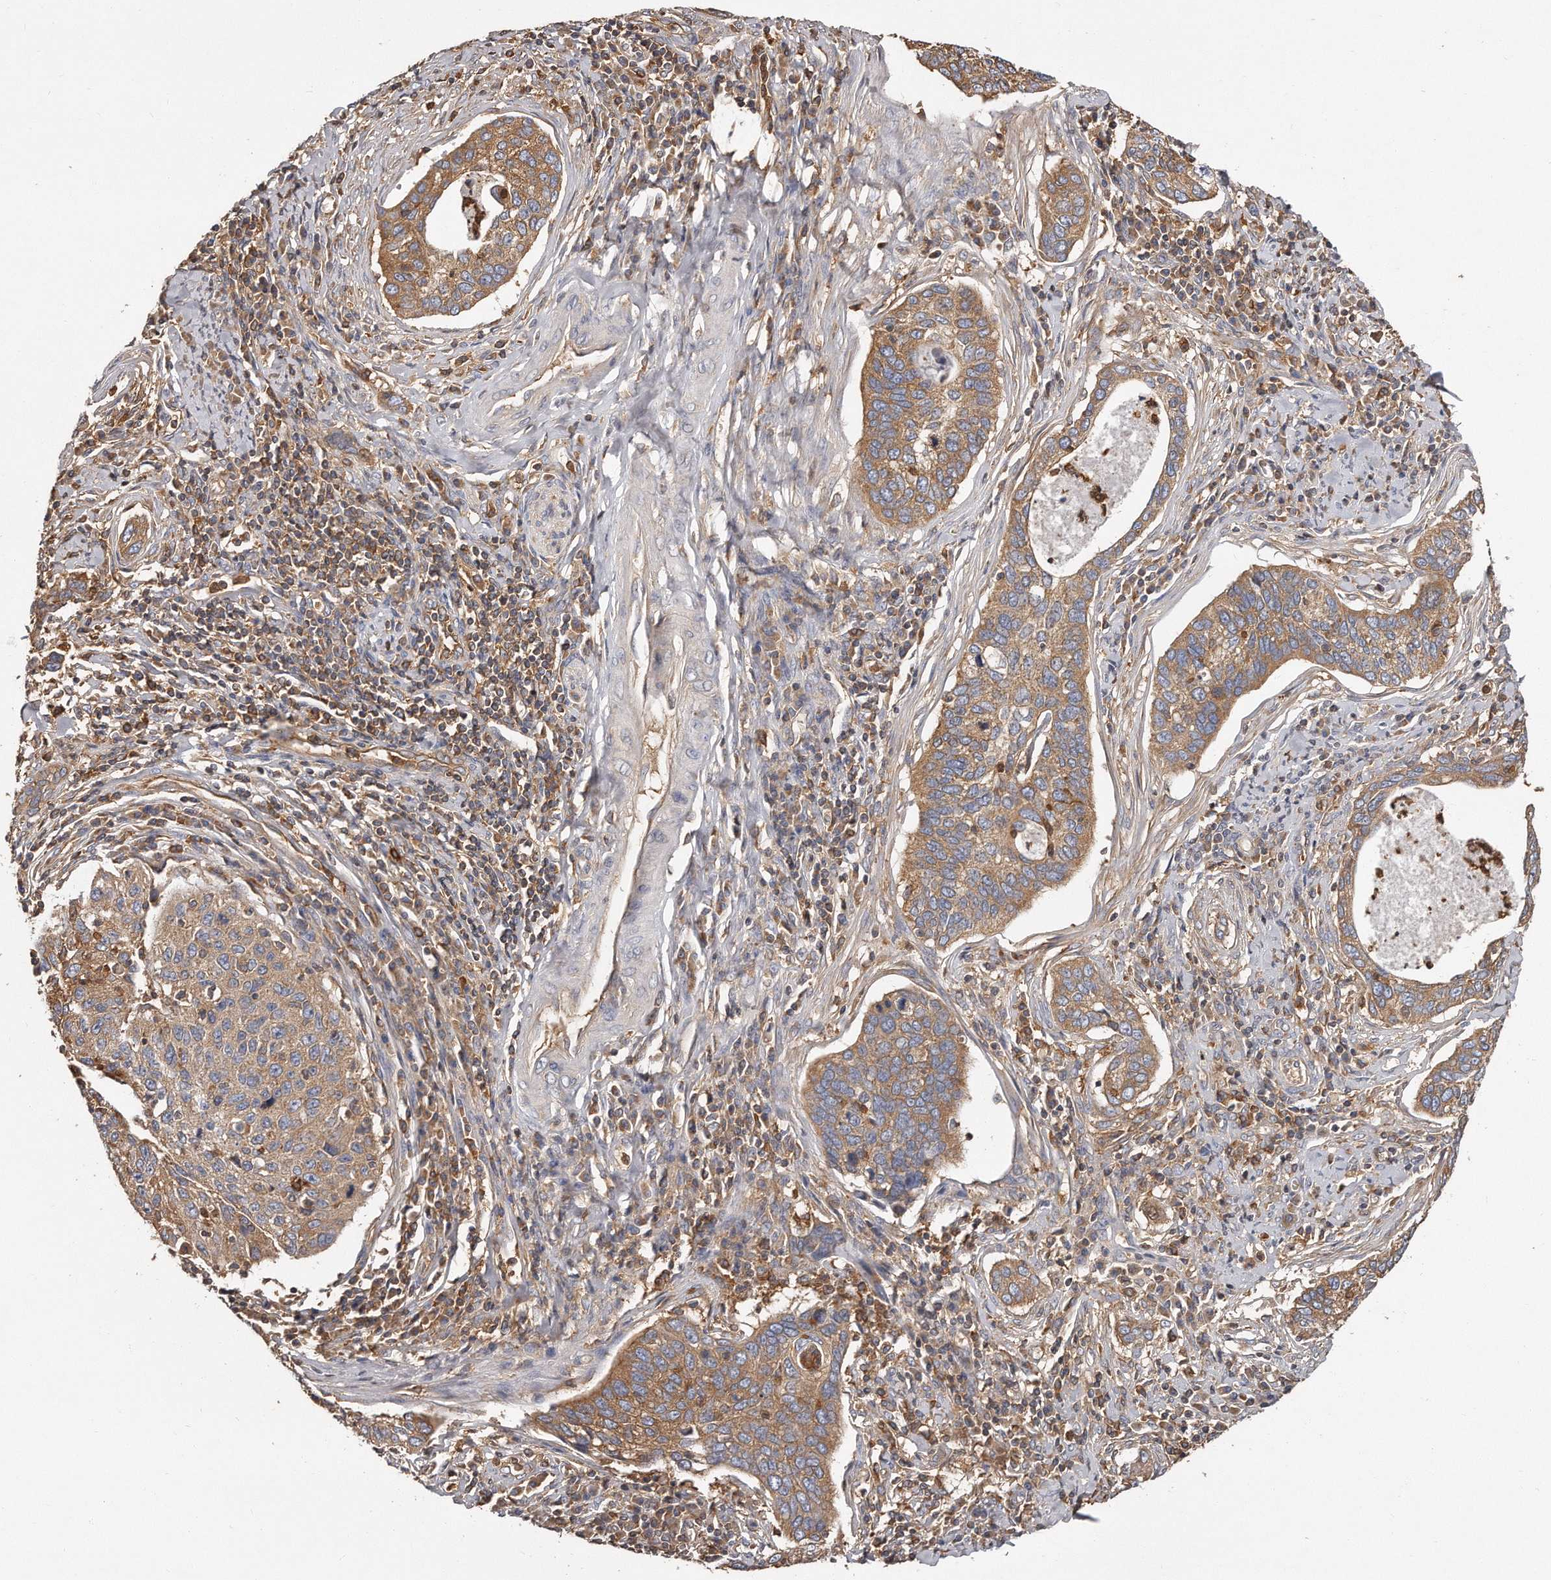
{"staining": {"intensity": "moderate", "quantity": ">75%", "location": "cytoplasmic/membranous"}, "tissue": "cervical cancer", "cell_type": "Tumor cells", "image_type": "cancer", "snomed": [{"axis": "morphology", "description": "Squamous cell carcinoma, NOS"}, {"axis": "topography", "description": "Cervix"}], "caption": "Immunohistochemical staining of human cervical cancer shows moderate cytoplasmic/membranous protein expression in approximately >75% of tumor cells.", "gene": "CAP1", "patient": {"sex": "female", "age": 53}}